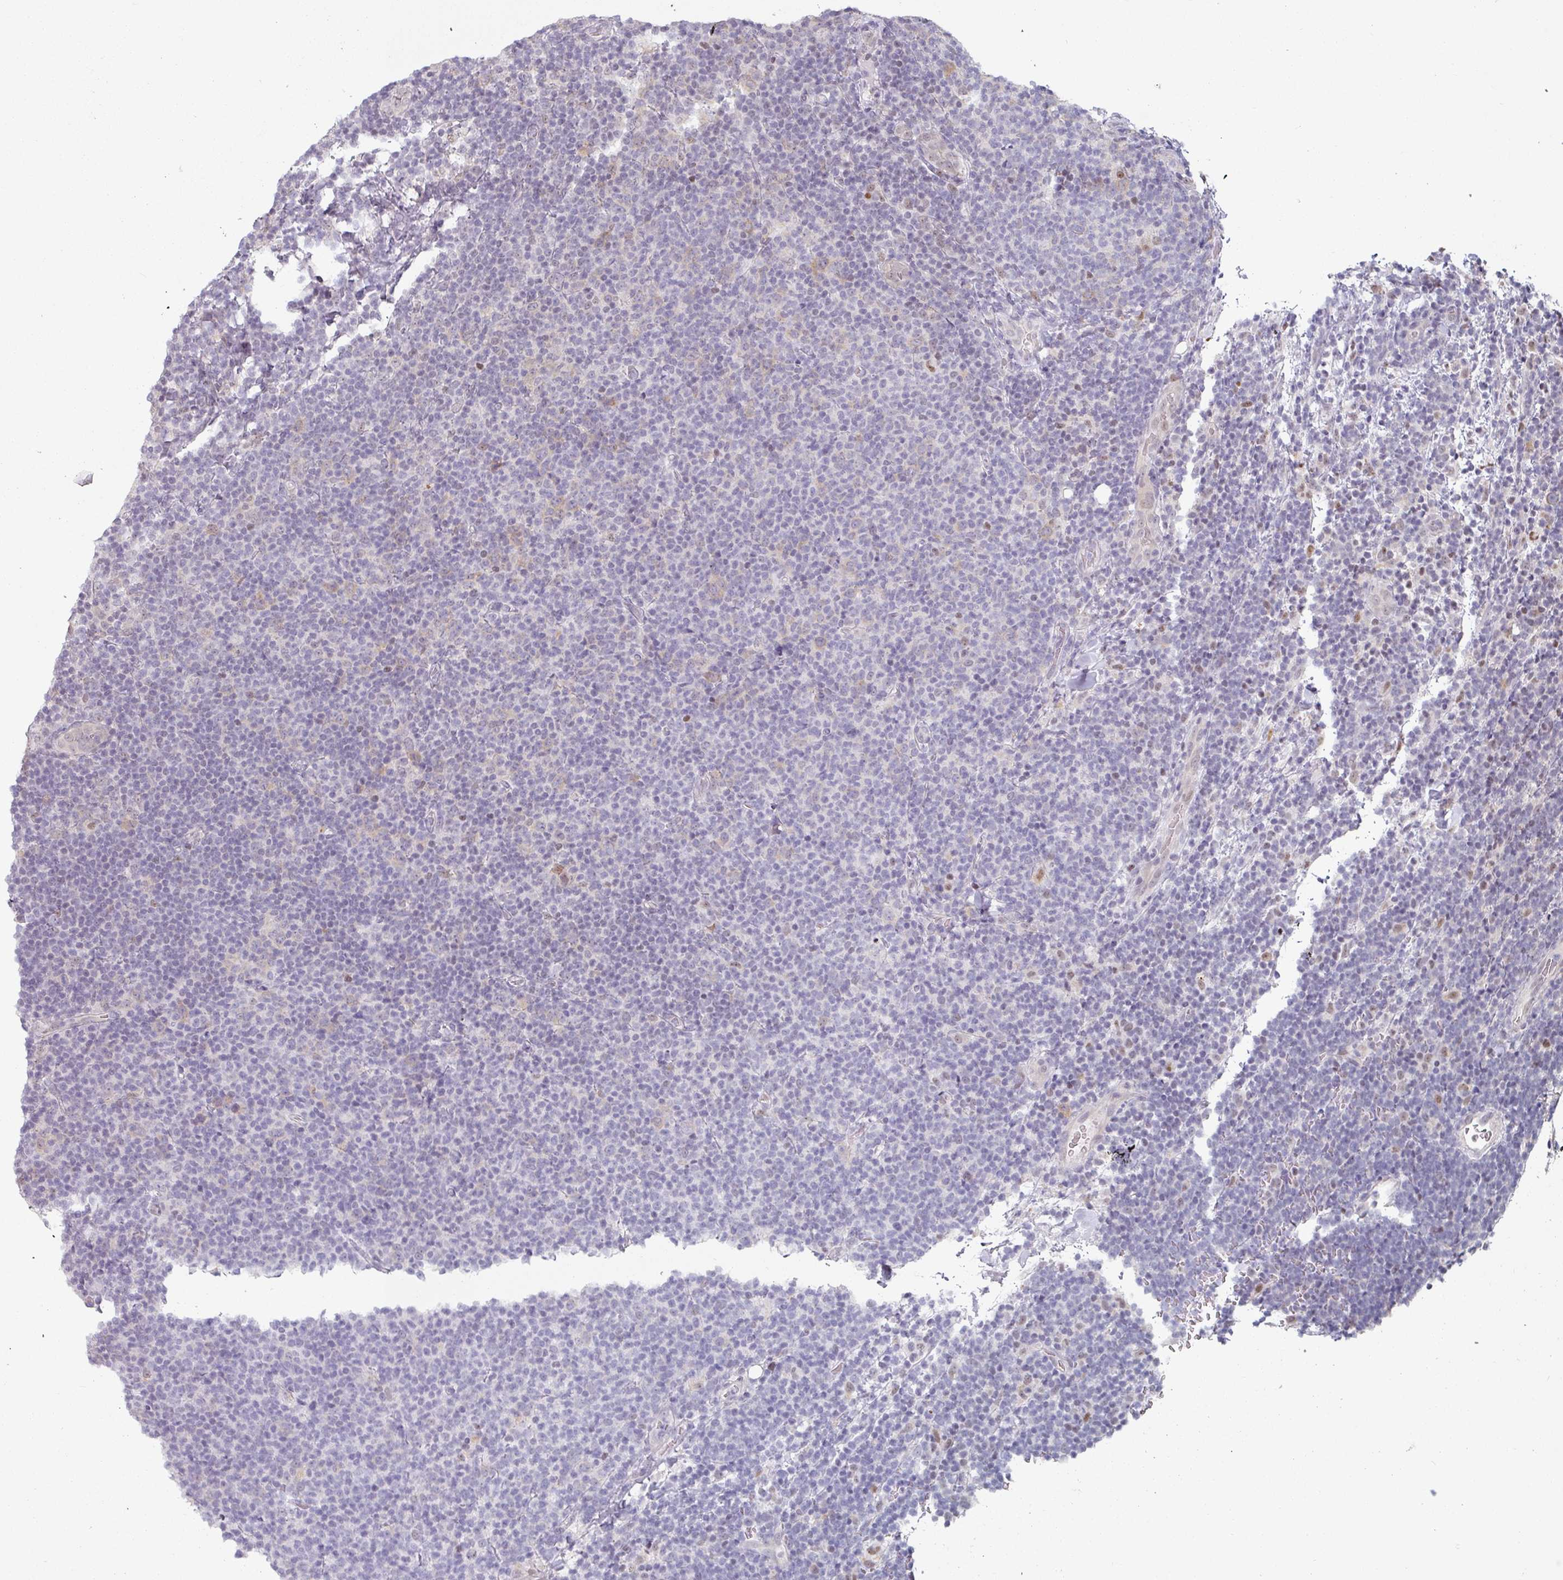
{"staining": {"intensity": "negative", "quantity": "none", "location": "none"}, "tissue": "lymphoma", "cell_type": "Tumor cells", "image_type": "cancer", "snomed": [{"axis": "morphology", "description": "Malignant lymphoma, non-Hodgkin's type, Low grade"}, {"axis": "topography", "description": "Lymph node"}], "caption": "Immunohistochemistry (IHC) image of human lymphoma stained for a protein (brown), which demonstrates no positivity in tumor cells.", "gene": "ZBTB6", "patient": {"sex": "male", "age": 66}}